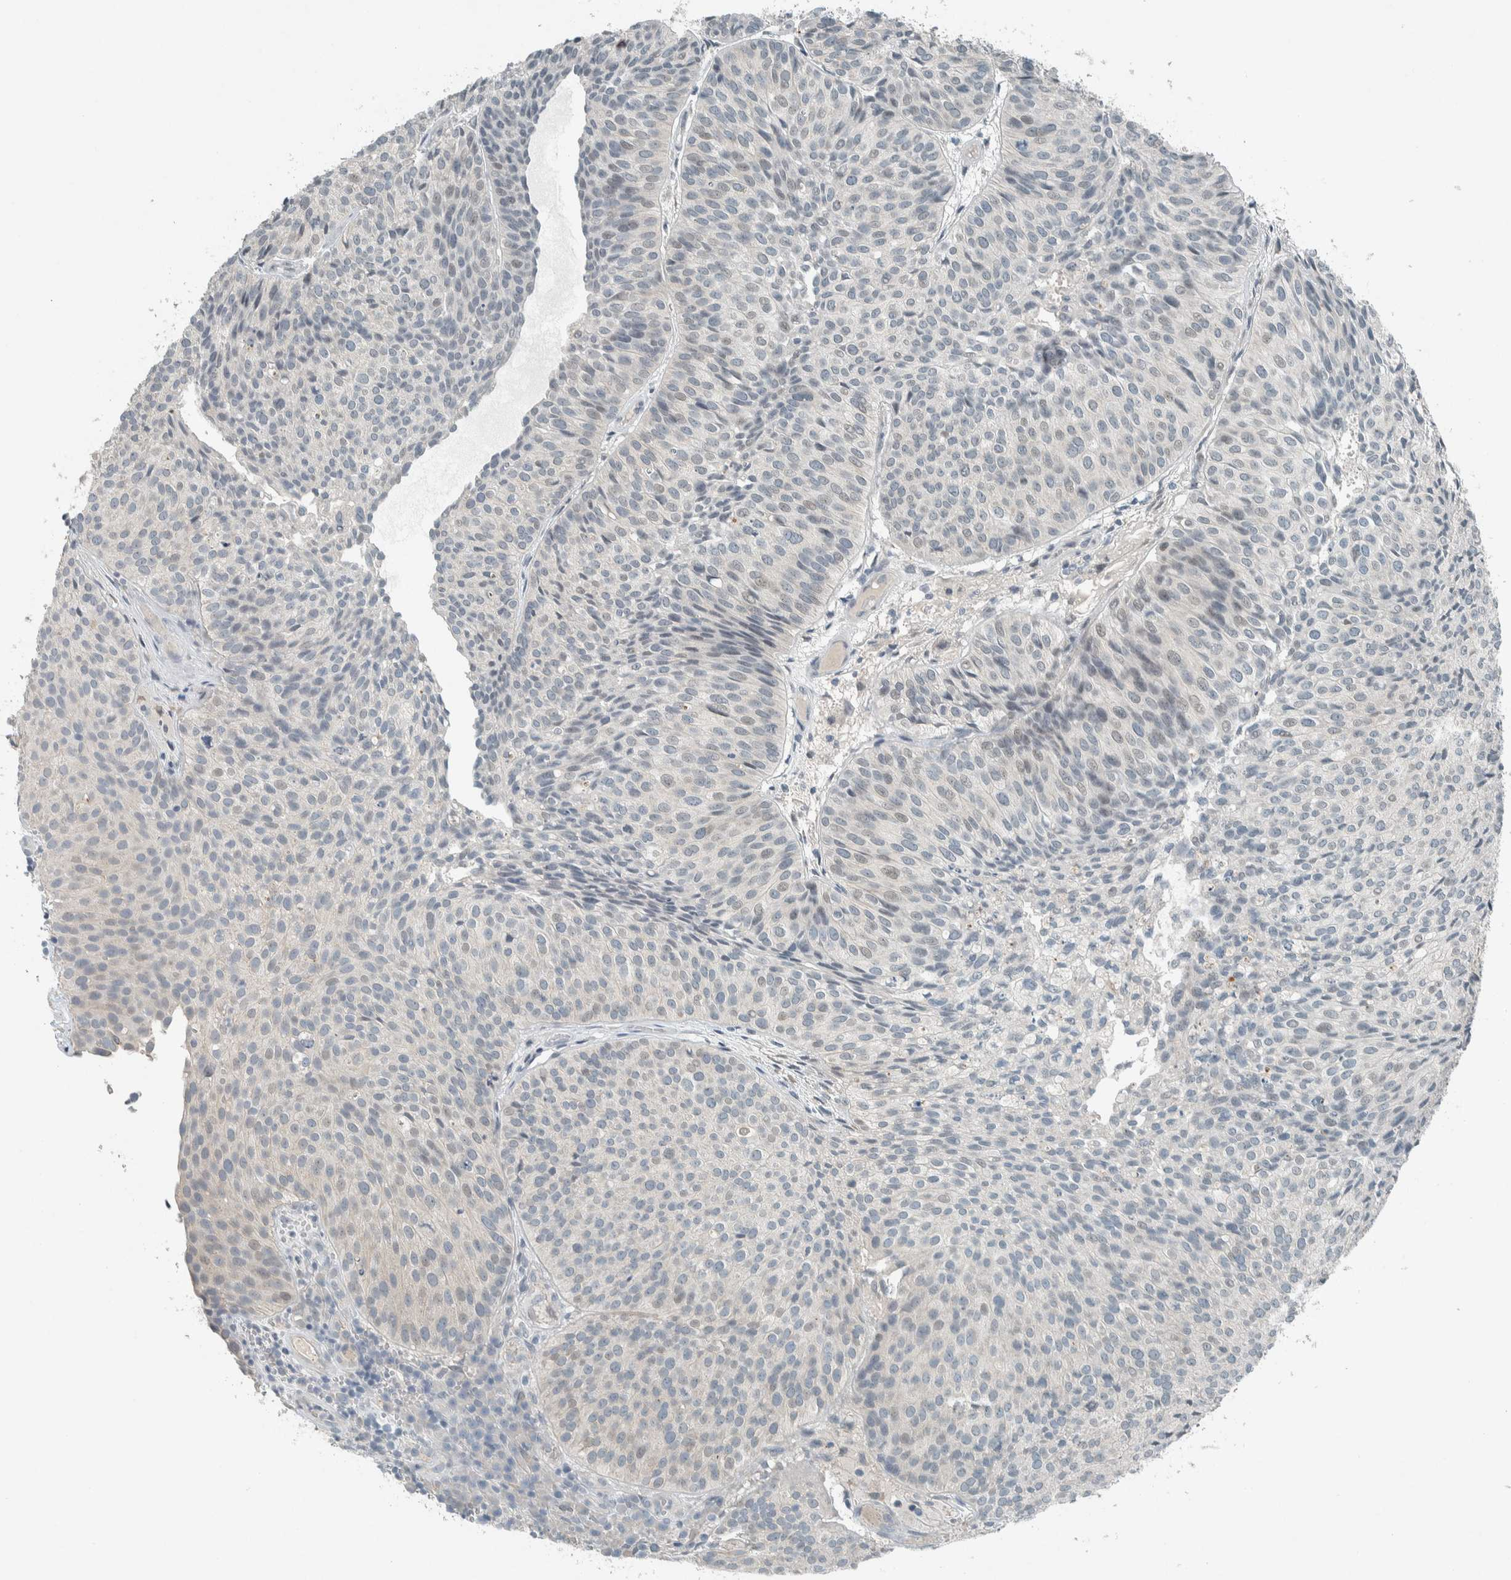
{"staining": {"intensity": "negative", "quantity": "none", "location": "none"}, "tissue": "urothelial cancer", "cell_type": "Tumor cells", "image_type": "cancer", "snomed": [{"axis": "morphology", "description": "Urothelial carcinoma, Low grade"}, {"axis": "topography", "description": "Urinary bladder"}], "caption": "Protein analysis of urothelial carcinoma (low-grade) exhibits no significant expression in tumor cells. (Stains: DAB immunohistochemistry (IHC) with hematoxylin counter stain, Microscopy: brightfield microscopy at high magnification).", "gene": "CERCAM", "patient": {"sex": "male", "age": 86}}